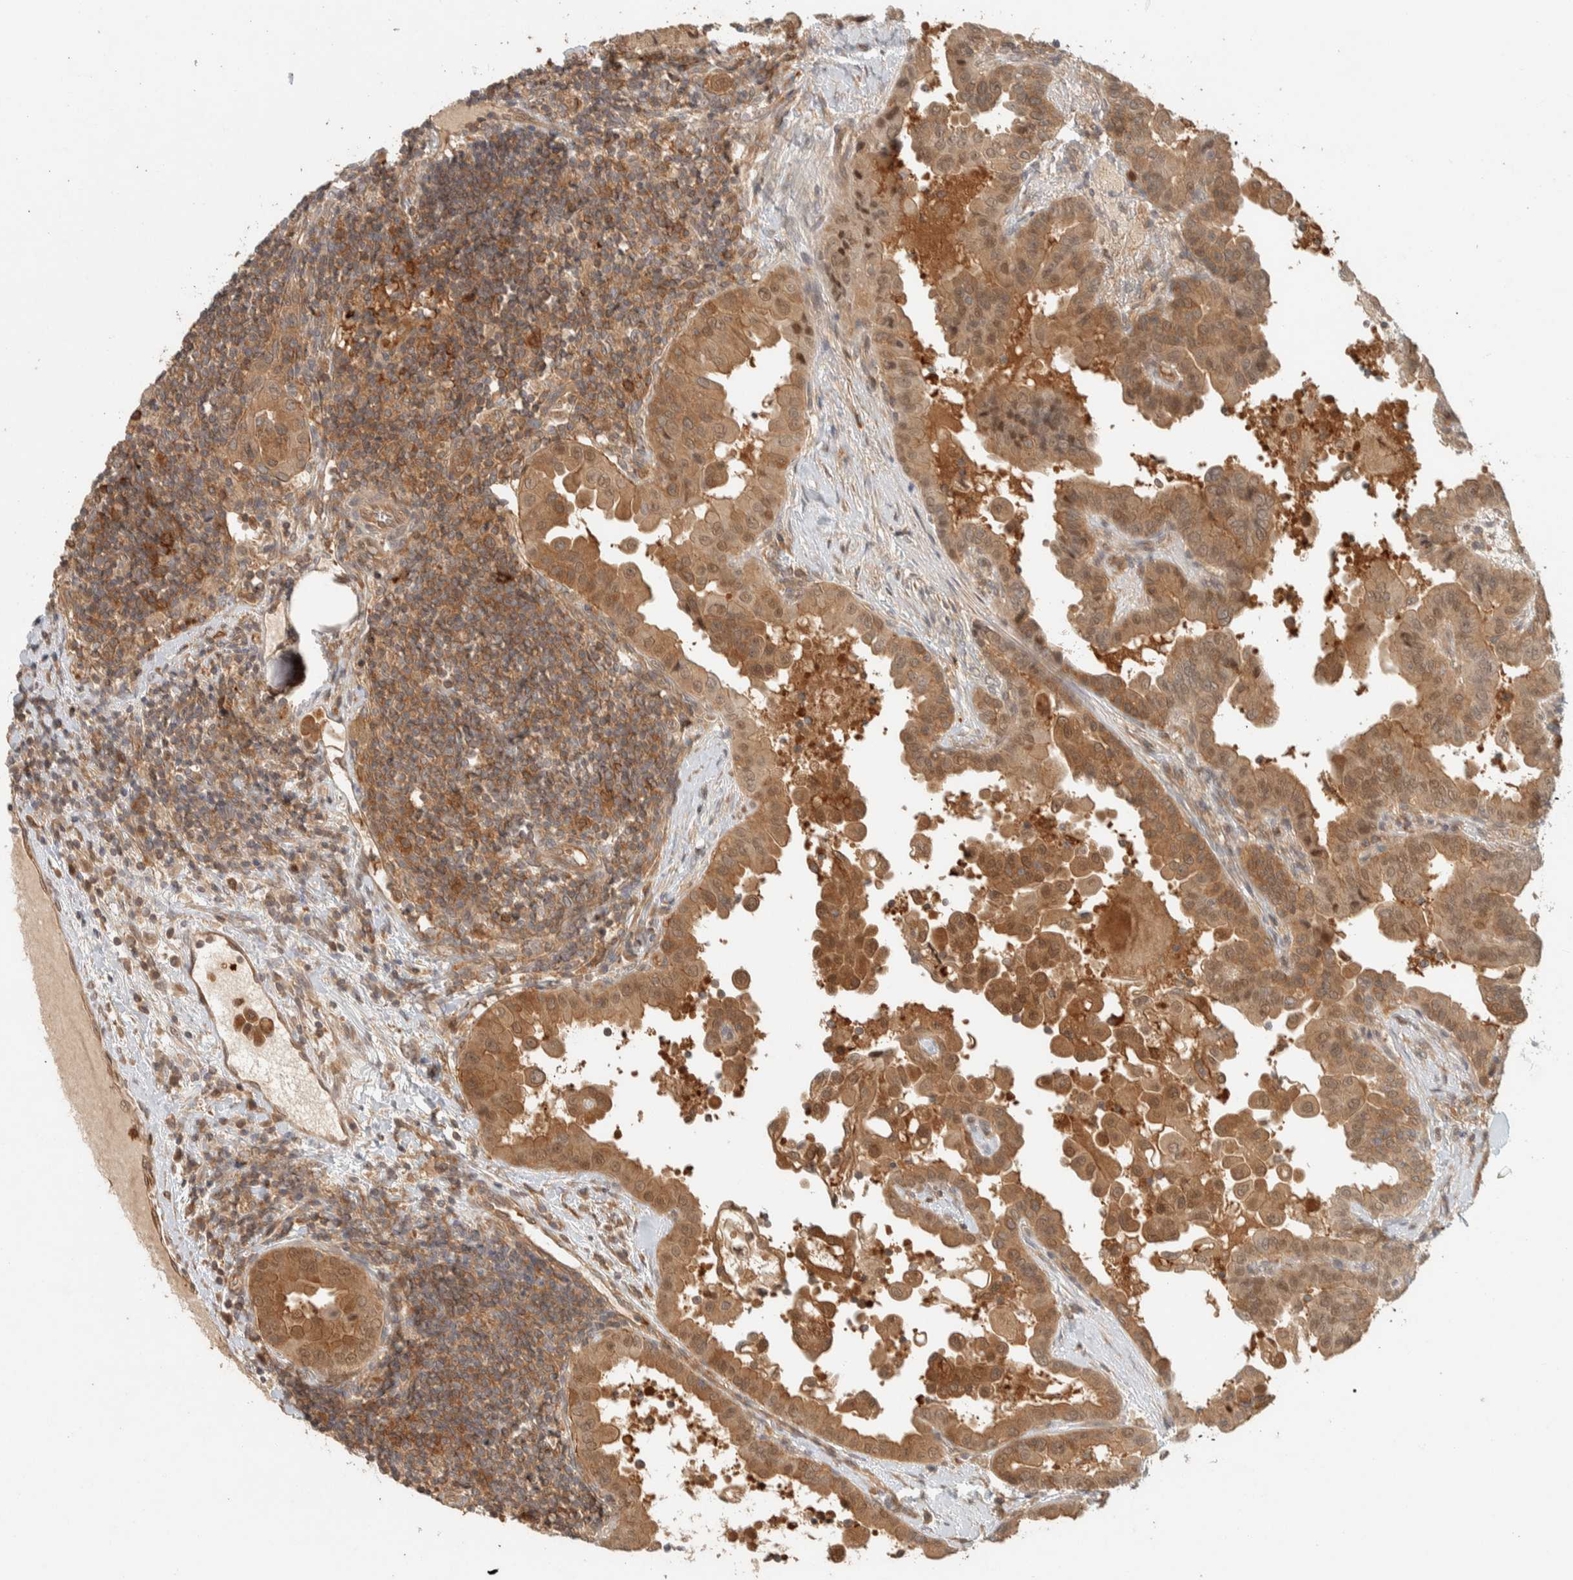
{"staining": {"intensity": "moderate", "quantity": ">75%", "location": "cytoplasmic/membranous,nuclear"}, "tissue": "thyroid cancer", "cell_type": "Tumor cells", "image_type": "cancer", "snomed": [{"axis": "morphology", "description": "Papillary adenocarcinoma, NOS"}, {"axis": "topography", "description": "Thyroid gland"}], "caption": "An image of human papillary adenocarcinoma (thyroid) stained for a protein displays moderate cytoplasmic/membranous and nuclear brown staining in tumor cells.", "gene": "ADSS2", "patient": {"sex": "male", "age": 33}}